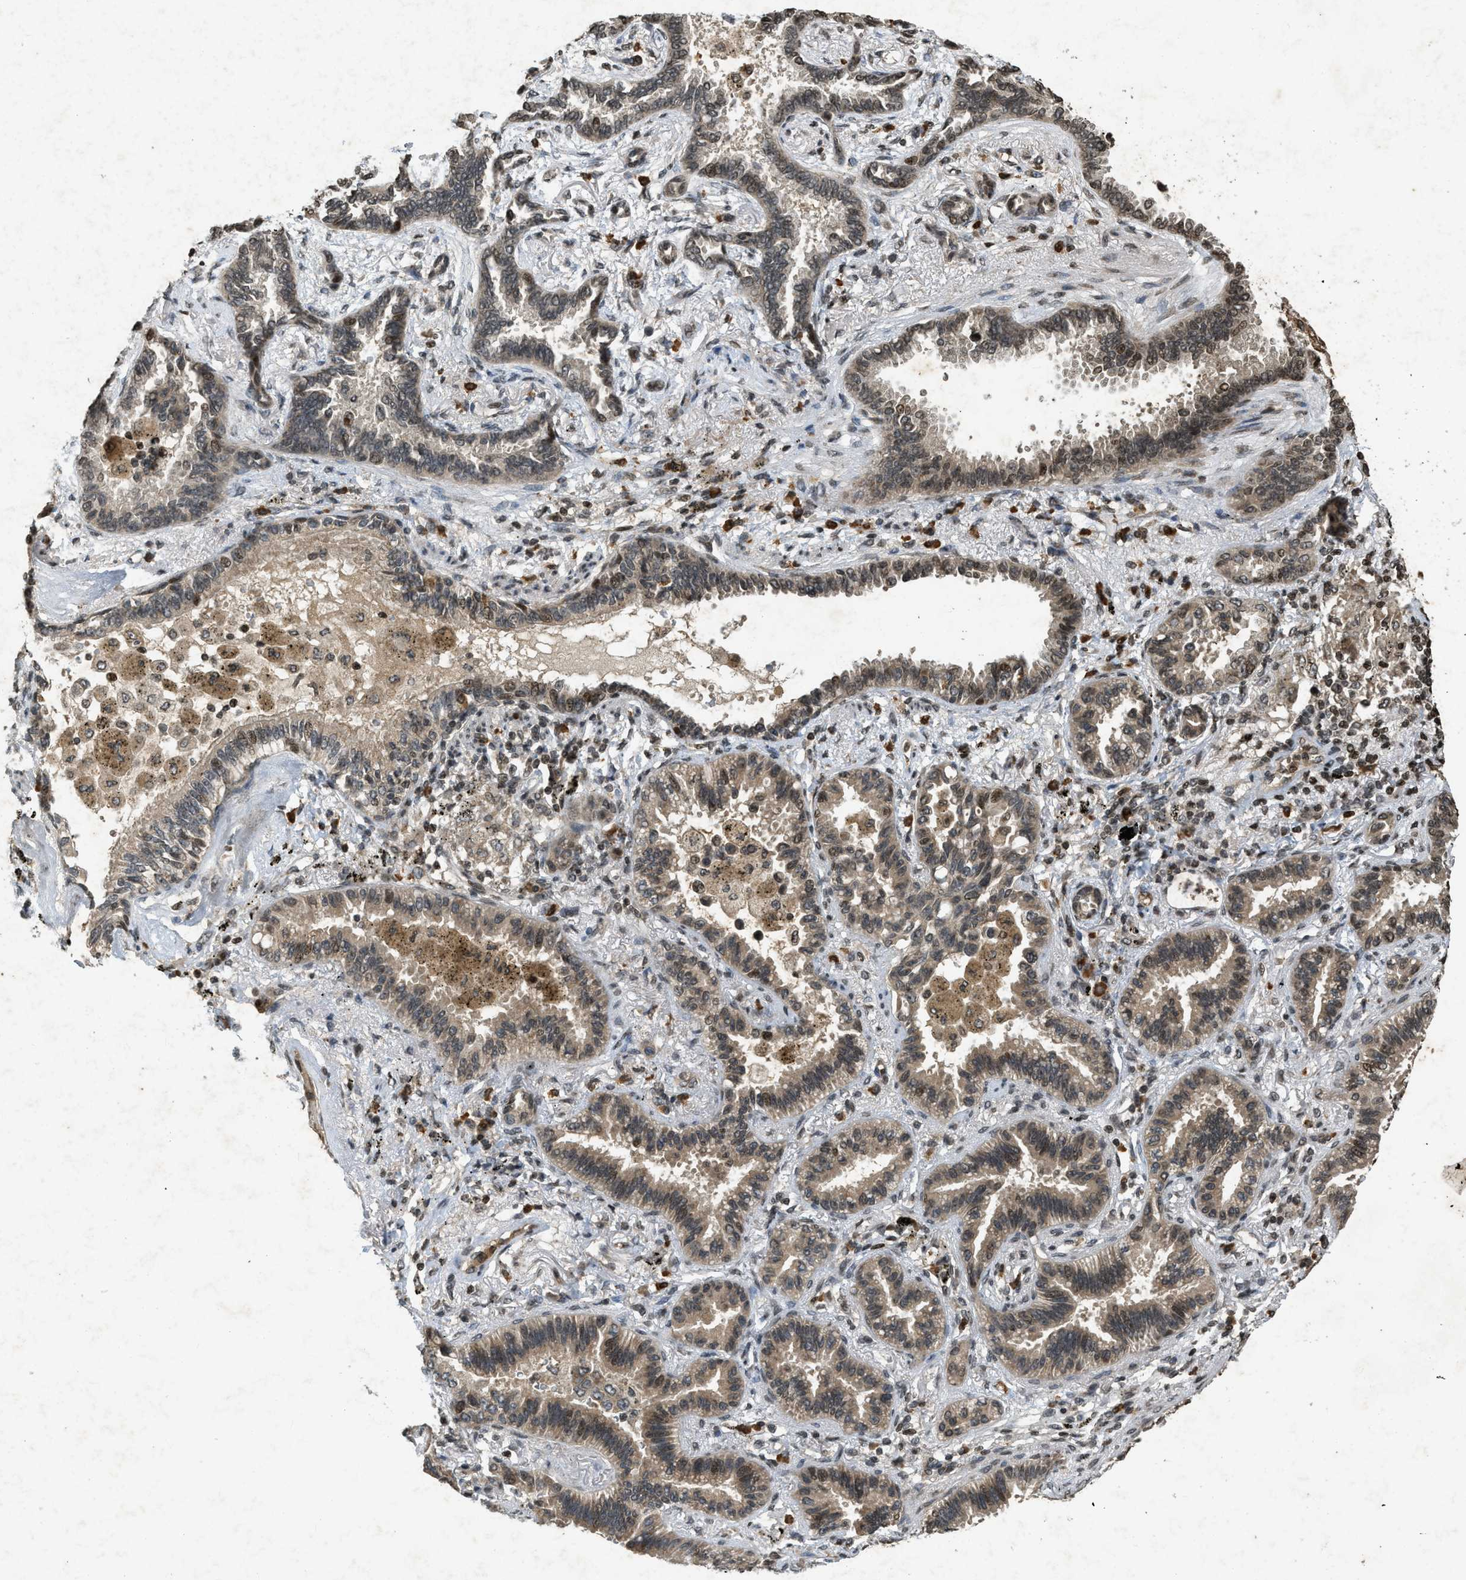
{"staining": {"intensity": "moderate", "quantity": ">75%", "location": "cytoplasmic/membranous,nuclear"}, "tissue": "lung cancer", "cell_type": "Tumor cells", "image_type": "cancer", "snomed": [{"axis": "morphology", "description": "Normal tissue, NOS"}, {"axis": "morphology", "description": "Adenocarcinoma, NOS"}, {"axis": "topography", "description": "Lung"}], "caption": "Moderate cytoplasmic/membranous and nuclear protein staining is present in approximately >75% of tumor cells in adenocarcinoma (lung). The protein of interest is stained brown, and the nuclei are stained in blue (DAB IHC with brightfield microscopy, high magnification).", "gene": "SIAH1", "patient": {"sex": "male", "age": 59}}